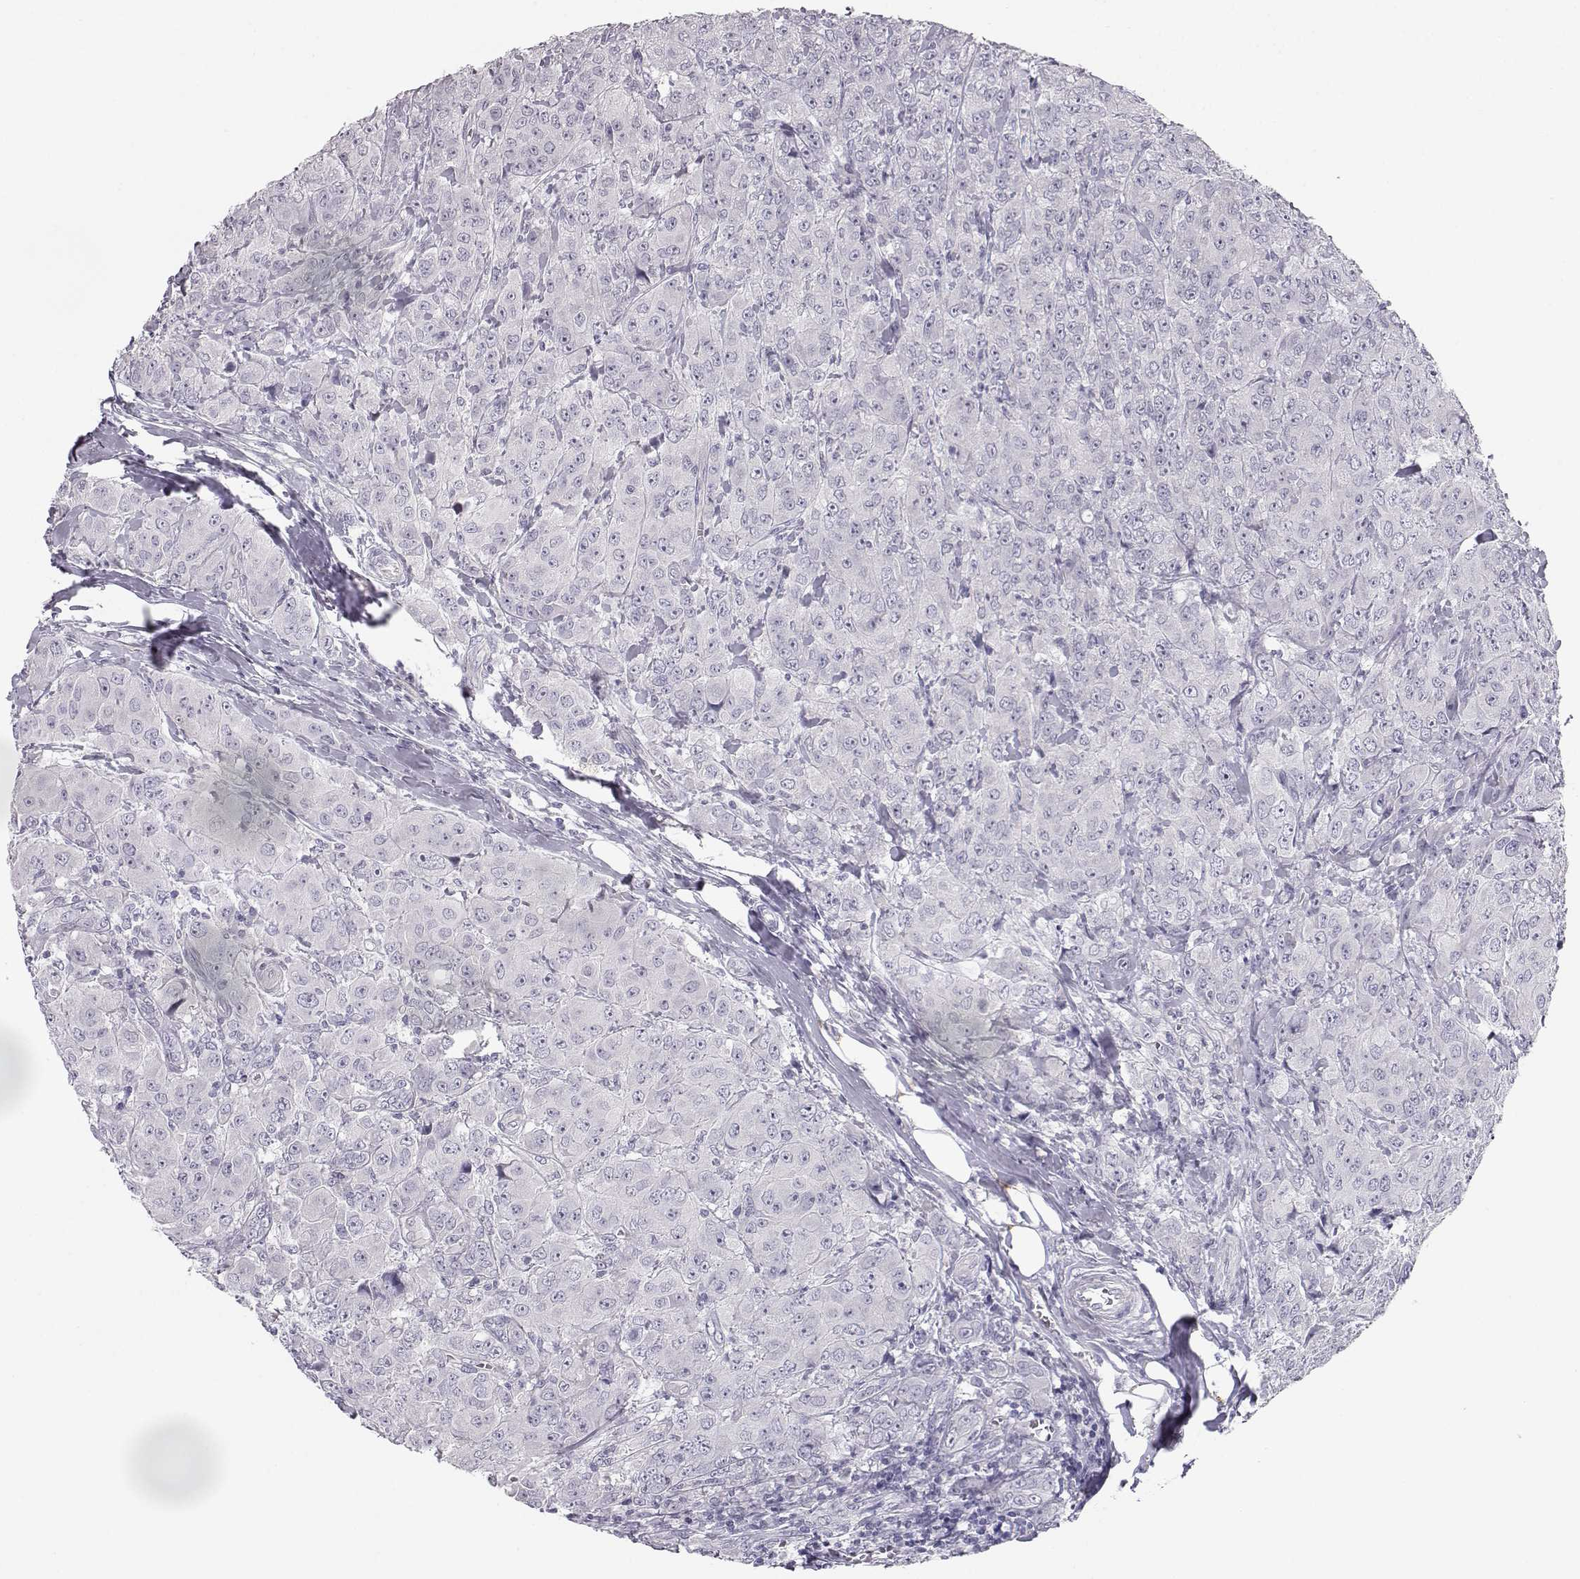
{"staining": {"intensity": "negative", "quantity": "none", "location": "none"}, "tissue": "breast cancer", "cell_type": "Tumor cells", "image_type": "cancer", "snomed": [{"axis": "morphology", "description": "Duct carcinoma"}, {"axis": "topography", "description": "Breast"}], "caption": "Immunohistochemical staining of breast infiltrating ductal carcinoma reveals no significant staining in tumor cells.", "gene": "MYCBPAP", "patient": {"sex": "female", "age": 43}}